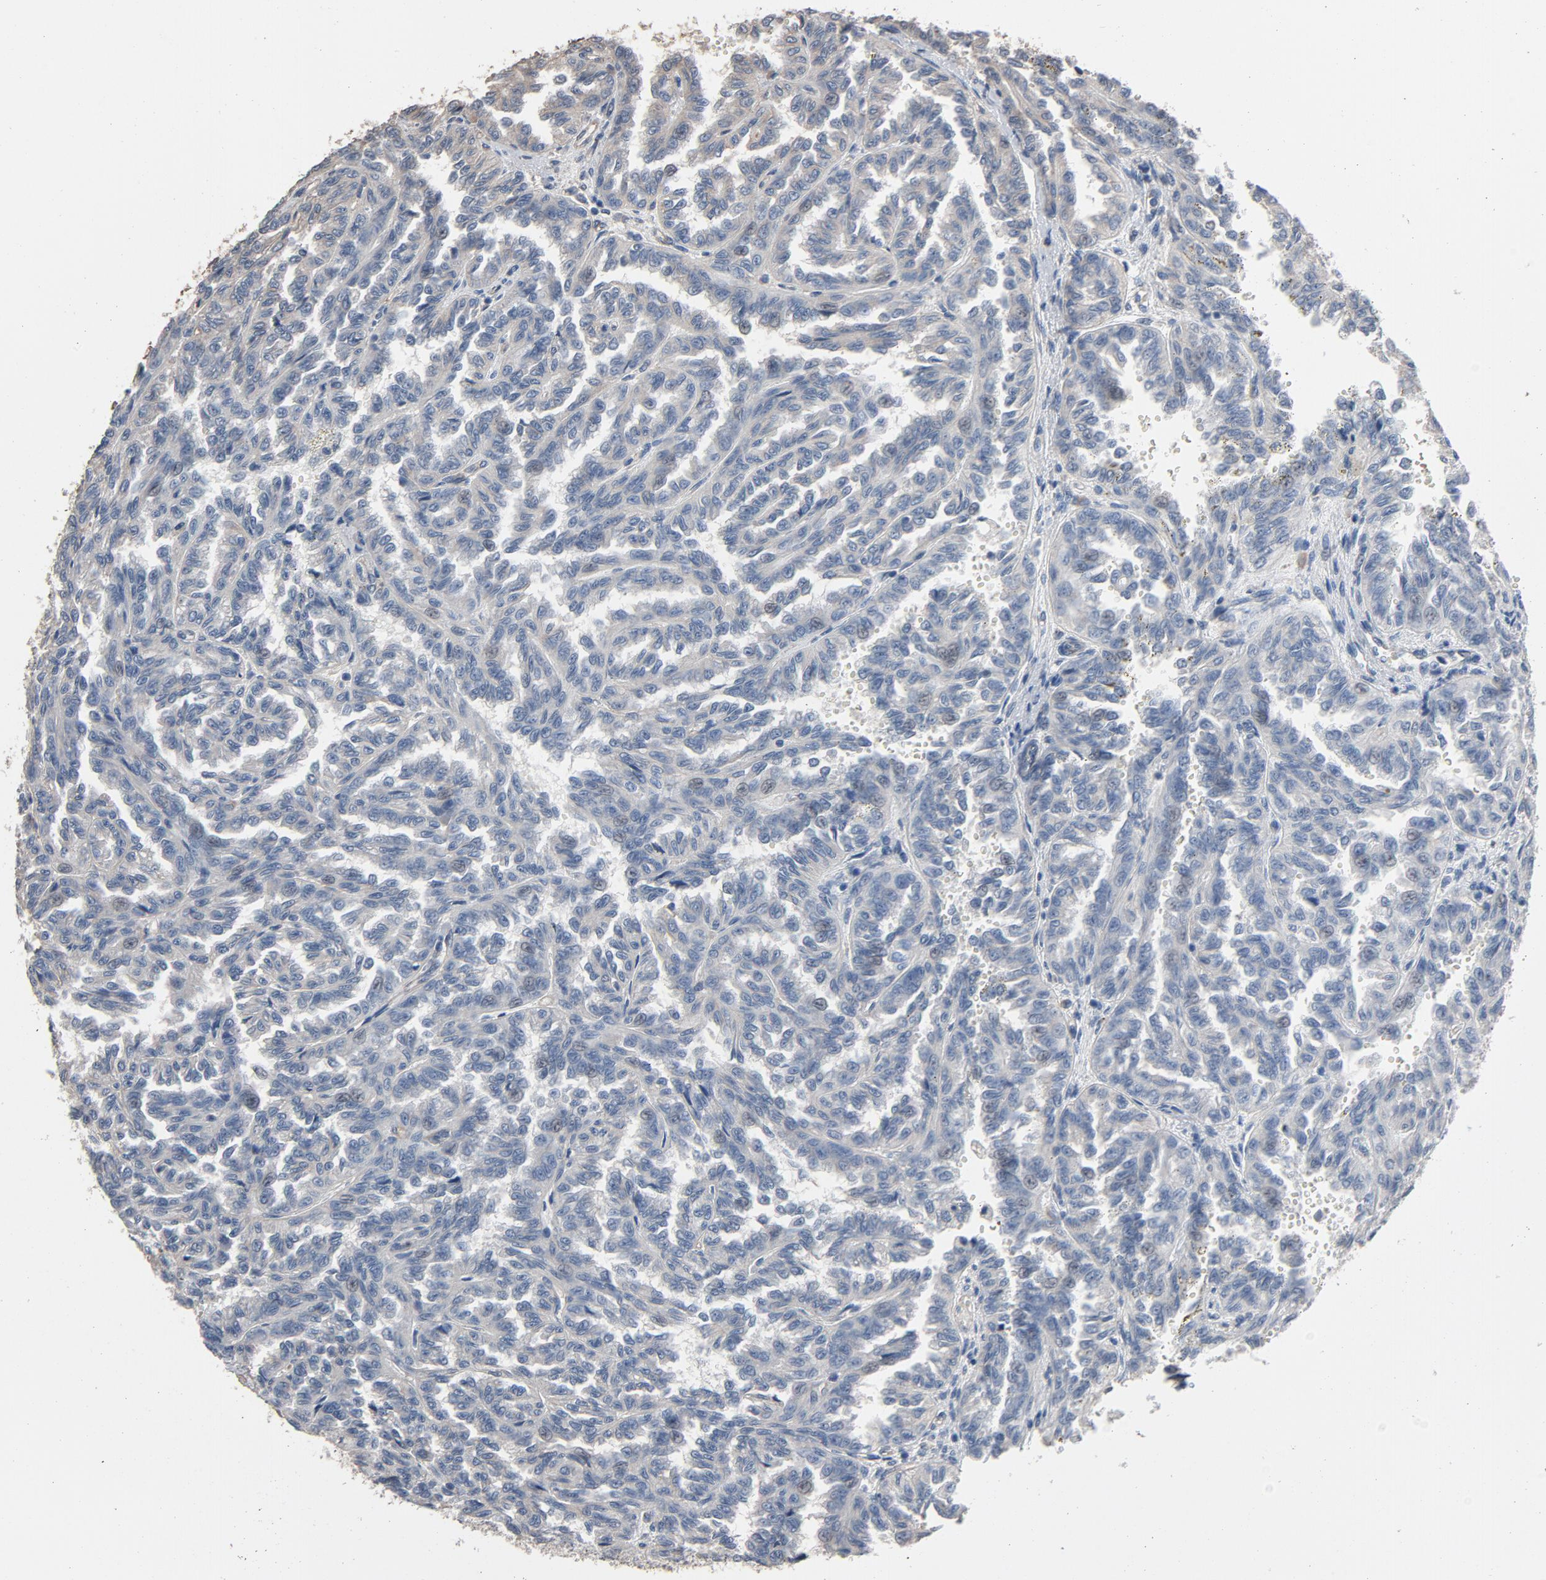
{"staining": {"intensity": "negative", "quantity": "none", "location": "none"}, "tissue": "renal cancer", "cell_type": "Tumor cells", "image_type": "cancer", "snomed": [{"axis": "morphology", "description": "Inflammation, NOS"}, {"axis": "morphology", "description": "Adenocarcinoma, NOS"}, {"axis": "topography", "description": "Kidney"}], "caption": "Renal cancer (adenocarcinoma) was stained to show a protein in brown. There is no significant expression in tumor cells. (IHC, brightfield microscopy, high magnification).", "gene": "SOX6", "patient": {"sex": "male", "age": 68}}